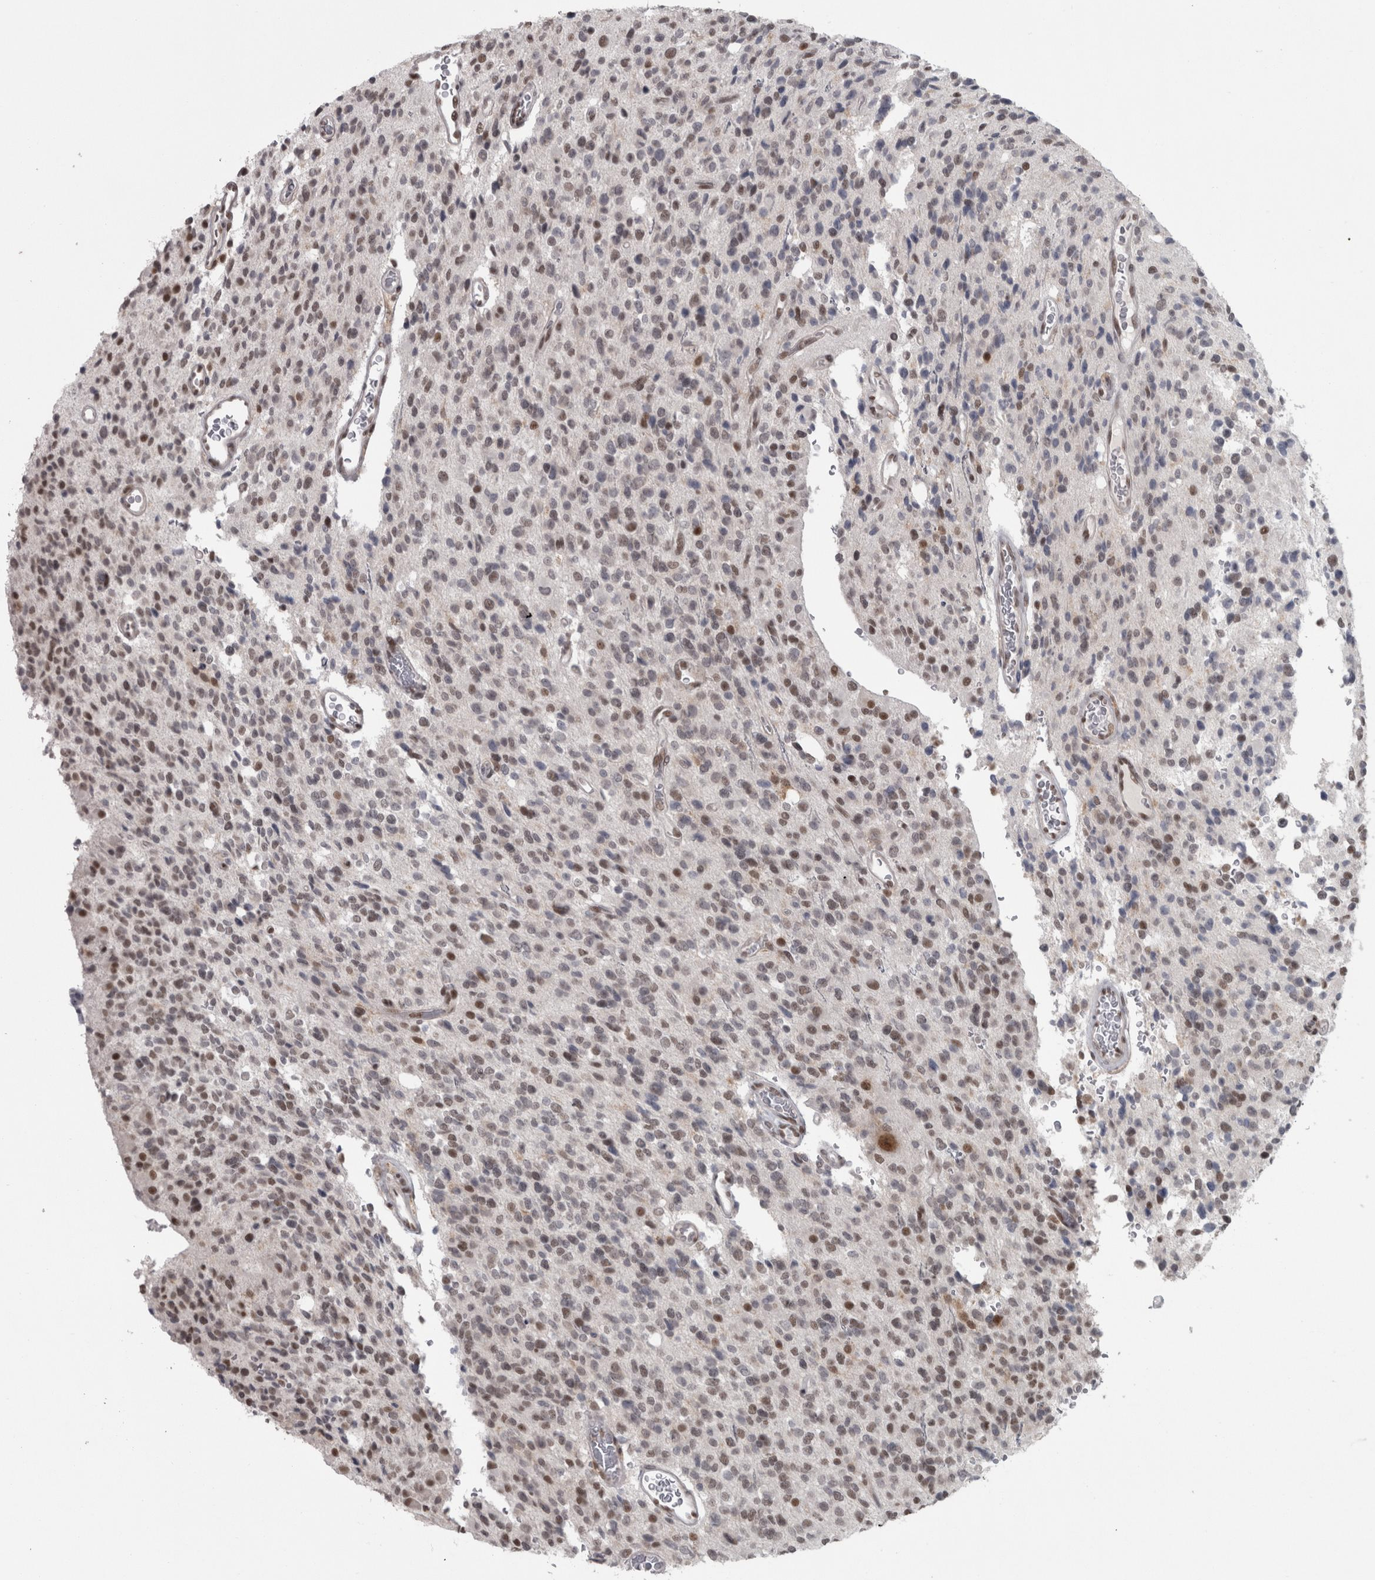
{"staining": {"intensity": "weak", "quantity": "25%-75%", "location": "nuclear"}, "tissue": "glioma", "cell_type": "Tumor cells", "image_type": "cancer", "snomed": [{"axis": "morphology", "description": "Glioma, malignant, High grade"}, {"axis": "topography", "description": "Brain"}], "caption": "A micrograph showing weak nuclear positivity in about 25%-75% of tumor cells in glioma, as visualized by brown immunohistochemical staining.", "gene": "MICU3", "patient": {"sex": "male", "age": 34}}